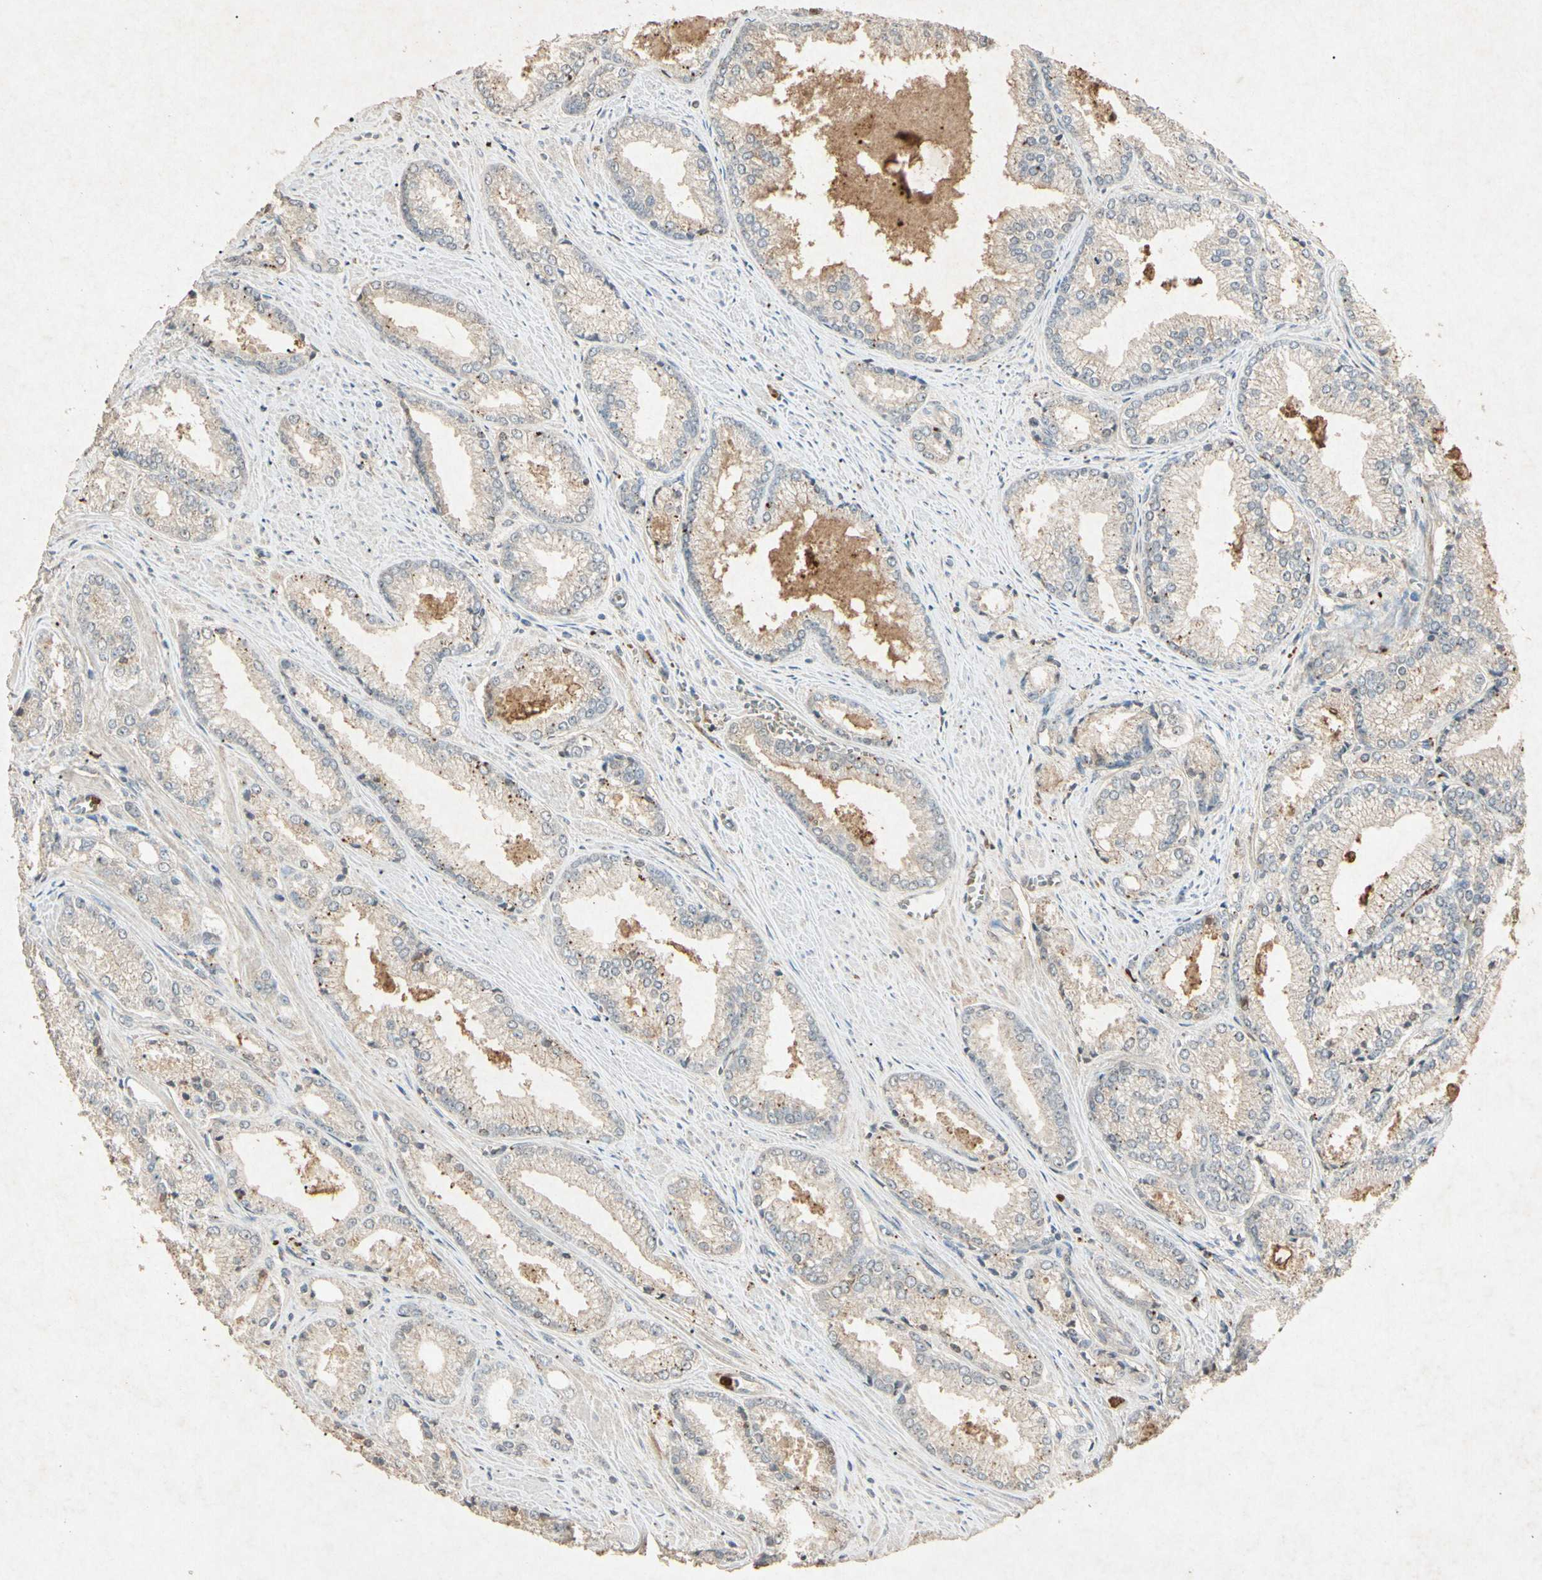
{"staining": {"intensity": "weak", "quantity": ">75%", "location": "cytoplasmic/membranous"}, "tissue": "prostate cancer", "cell_type": "Tumor cells", "image_type": "cancer", "snomed": [{"axis": "morphology", "description": "Adenocarcinoma, Low grade"}, {"axis": "topography", "description": "Prostate"}], "caption": "Tumor cells demonstrate low levels of weak cytoplasmic/membranous staining in approximately >75% of cells in prostate cancer (adenocarcinoma (low-grade)).", "gene": "MSRB1", "patient": {"sex": "male", "age": 64}}